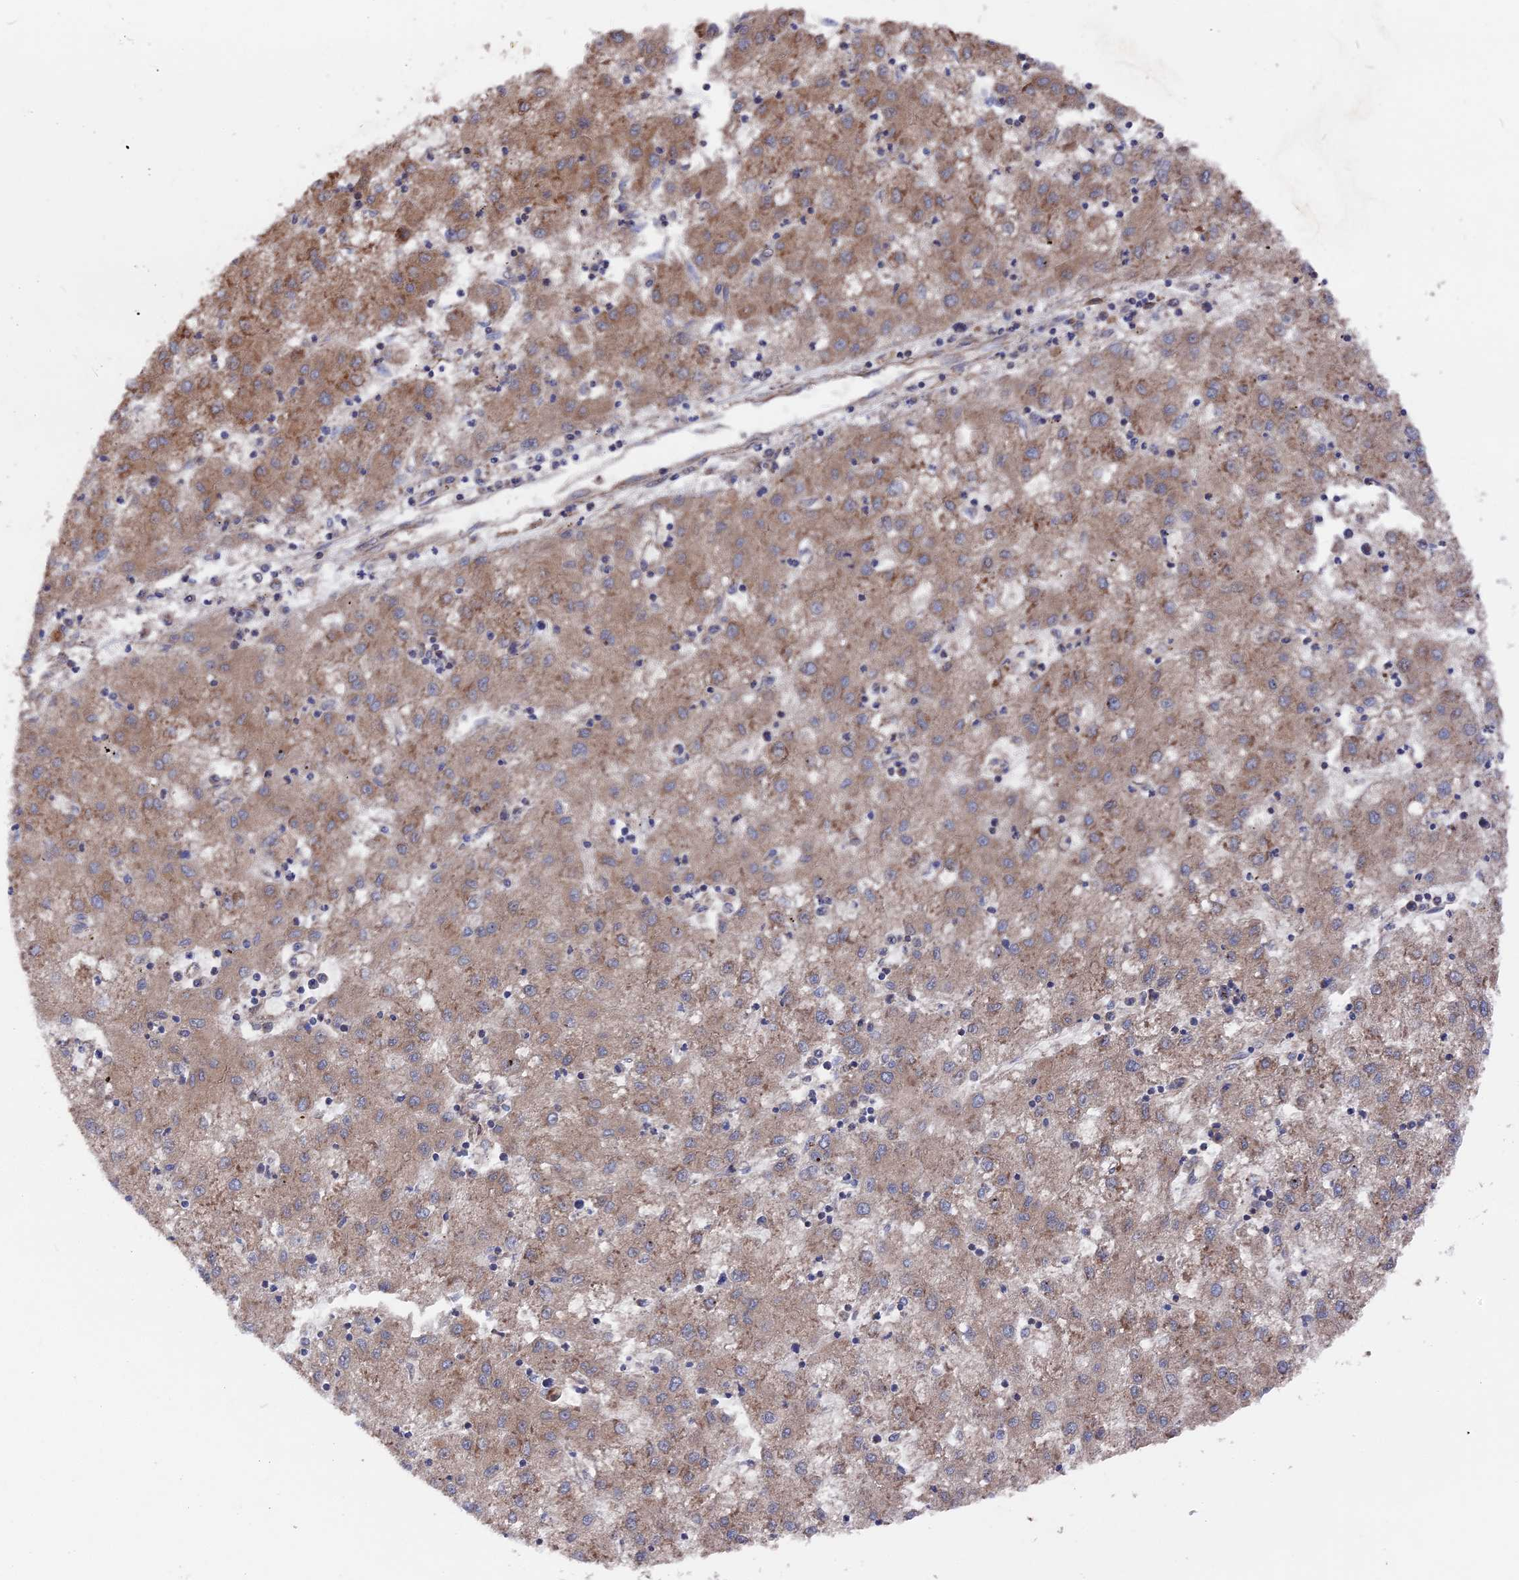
{"staining": {"intensity": "moderate", "quantity": "25%-75%", "location": "cytoplasmic/membranous"}, "tissue": "liver cancer", "cell_type": "Tumor cells", "image_type": "cancer", "snomed": [{"axis": "morphology", "description": "Carcinoma, Hepatocellular, NOS"}, {"axis": "topography", "description": "Liver"}], "caption": "An immunohistochemistry (IHC) image of neoplastic tissue is shown. Protein staining in brown shows moderate cytoplasmic/membranous positivity in hepatocellular carcinoma (liver) within tumor cells.", "gene": "TELO2", "patient": {"sex": "male", "age": 72}}